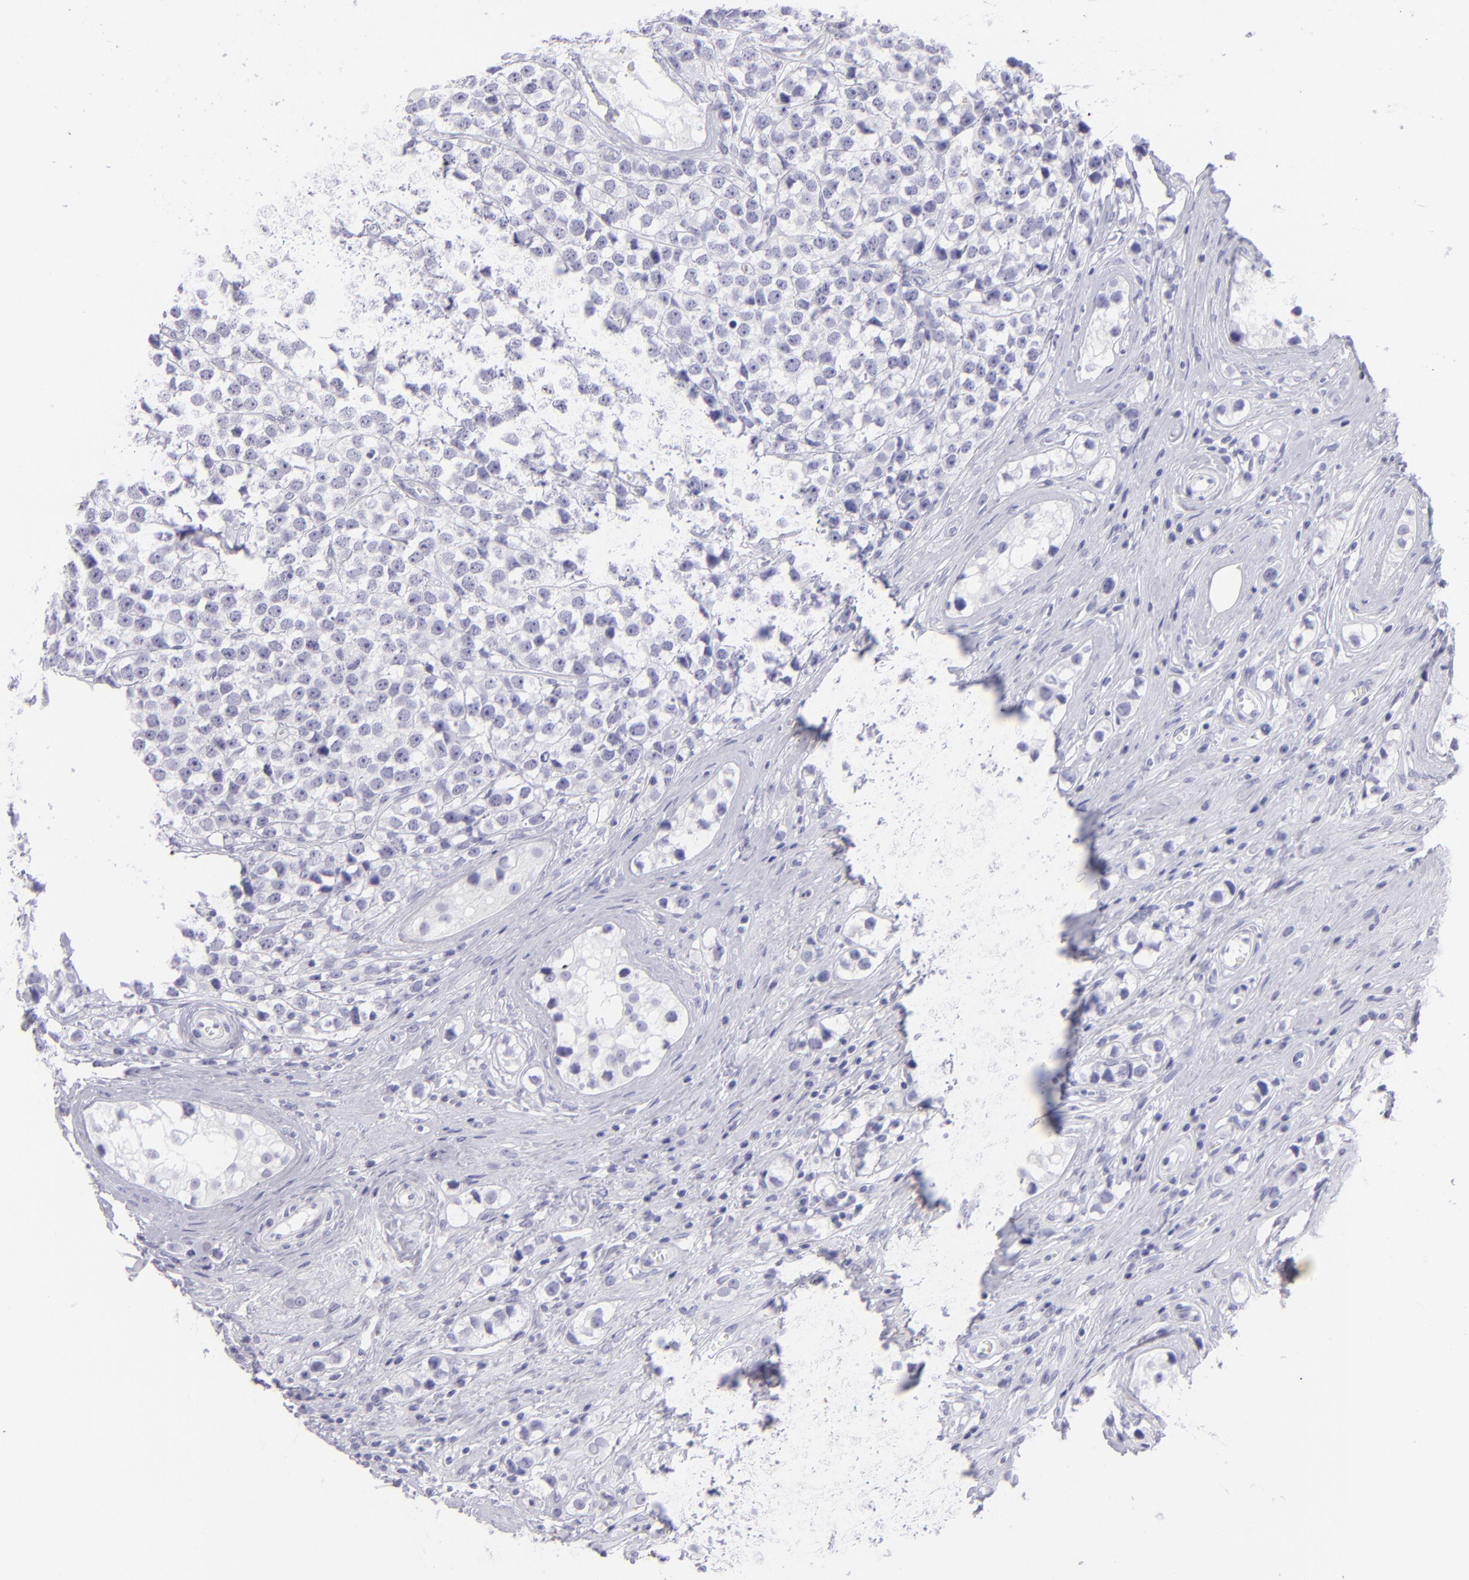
{"staining": {"intensity": "negative", "quantity": "none", "location": "none"}, "tissue": "testis cancer", "cell_type": "Tumor cells", "image_type": "cancer", "snomed": [{"axis": "morphology", "description": "Seminoma, NOS"}, {"axis": "topography", "description": "Testis"}], "caption": "Tumor cells show no significant protein expression in testis cancer.", "gene": "SLC1A3", "patient": {"sex": "male", "age": 25}}